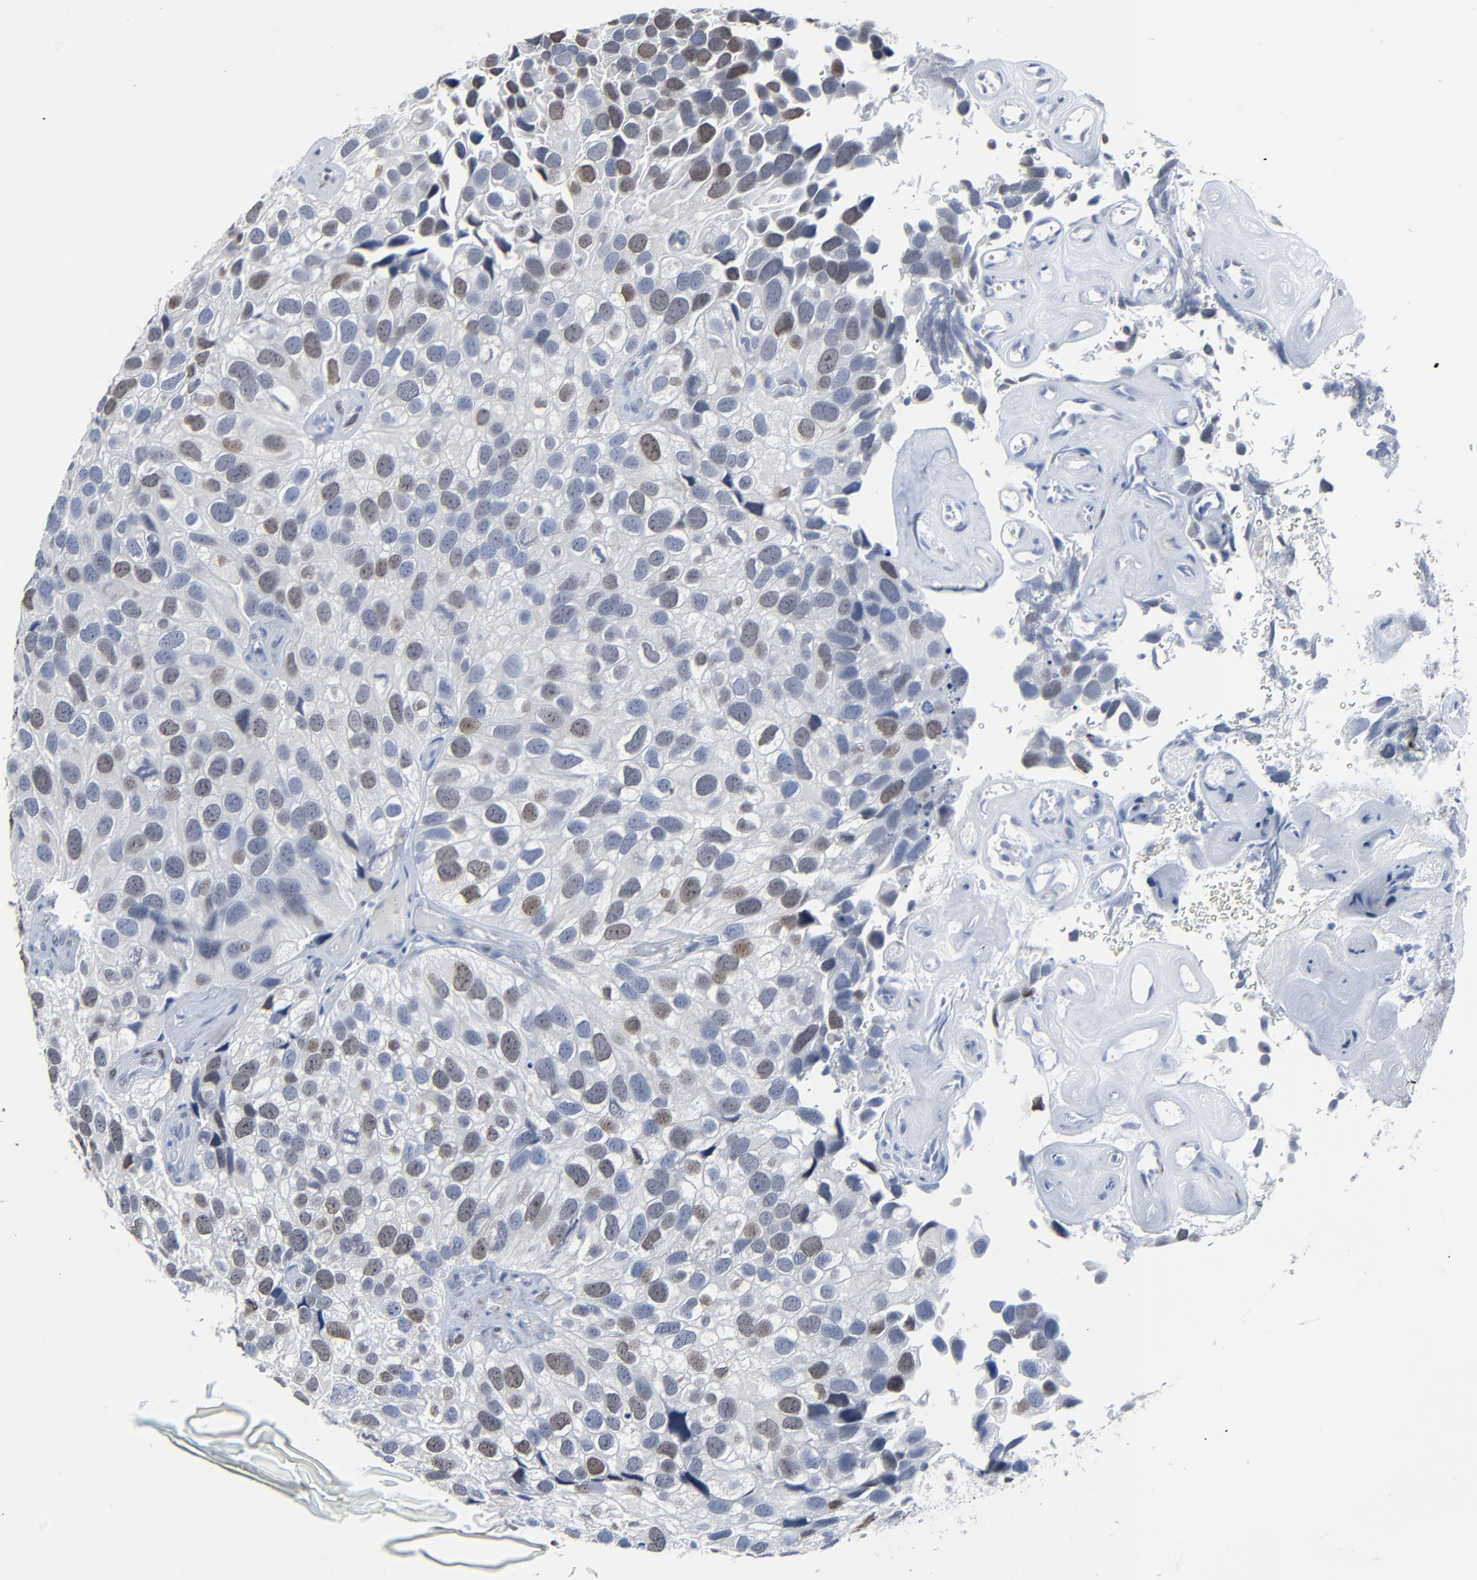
{"staining": {"intensity": "weak", "quantity": "25%-75%", "location": "nuclear"}, "tissue": "urothelial cancer", "cell_type": "Tumor cells", "image_type": "cancer", "snomed": [{"axis": "morphology", "description": "Urothelial carcinoma, High grade"}, {"axis": "topography", "description": "Urinary bladder"}], "caption": "Tumor cells display low levels of weak nuclear staining in about 25%-75% of cells in human urothelial cancer.", "gene": "BIRC3", "patient": {"sex": "male", "age": 72}}